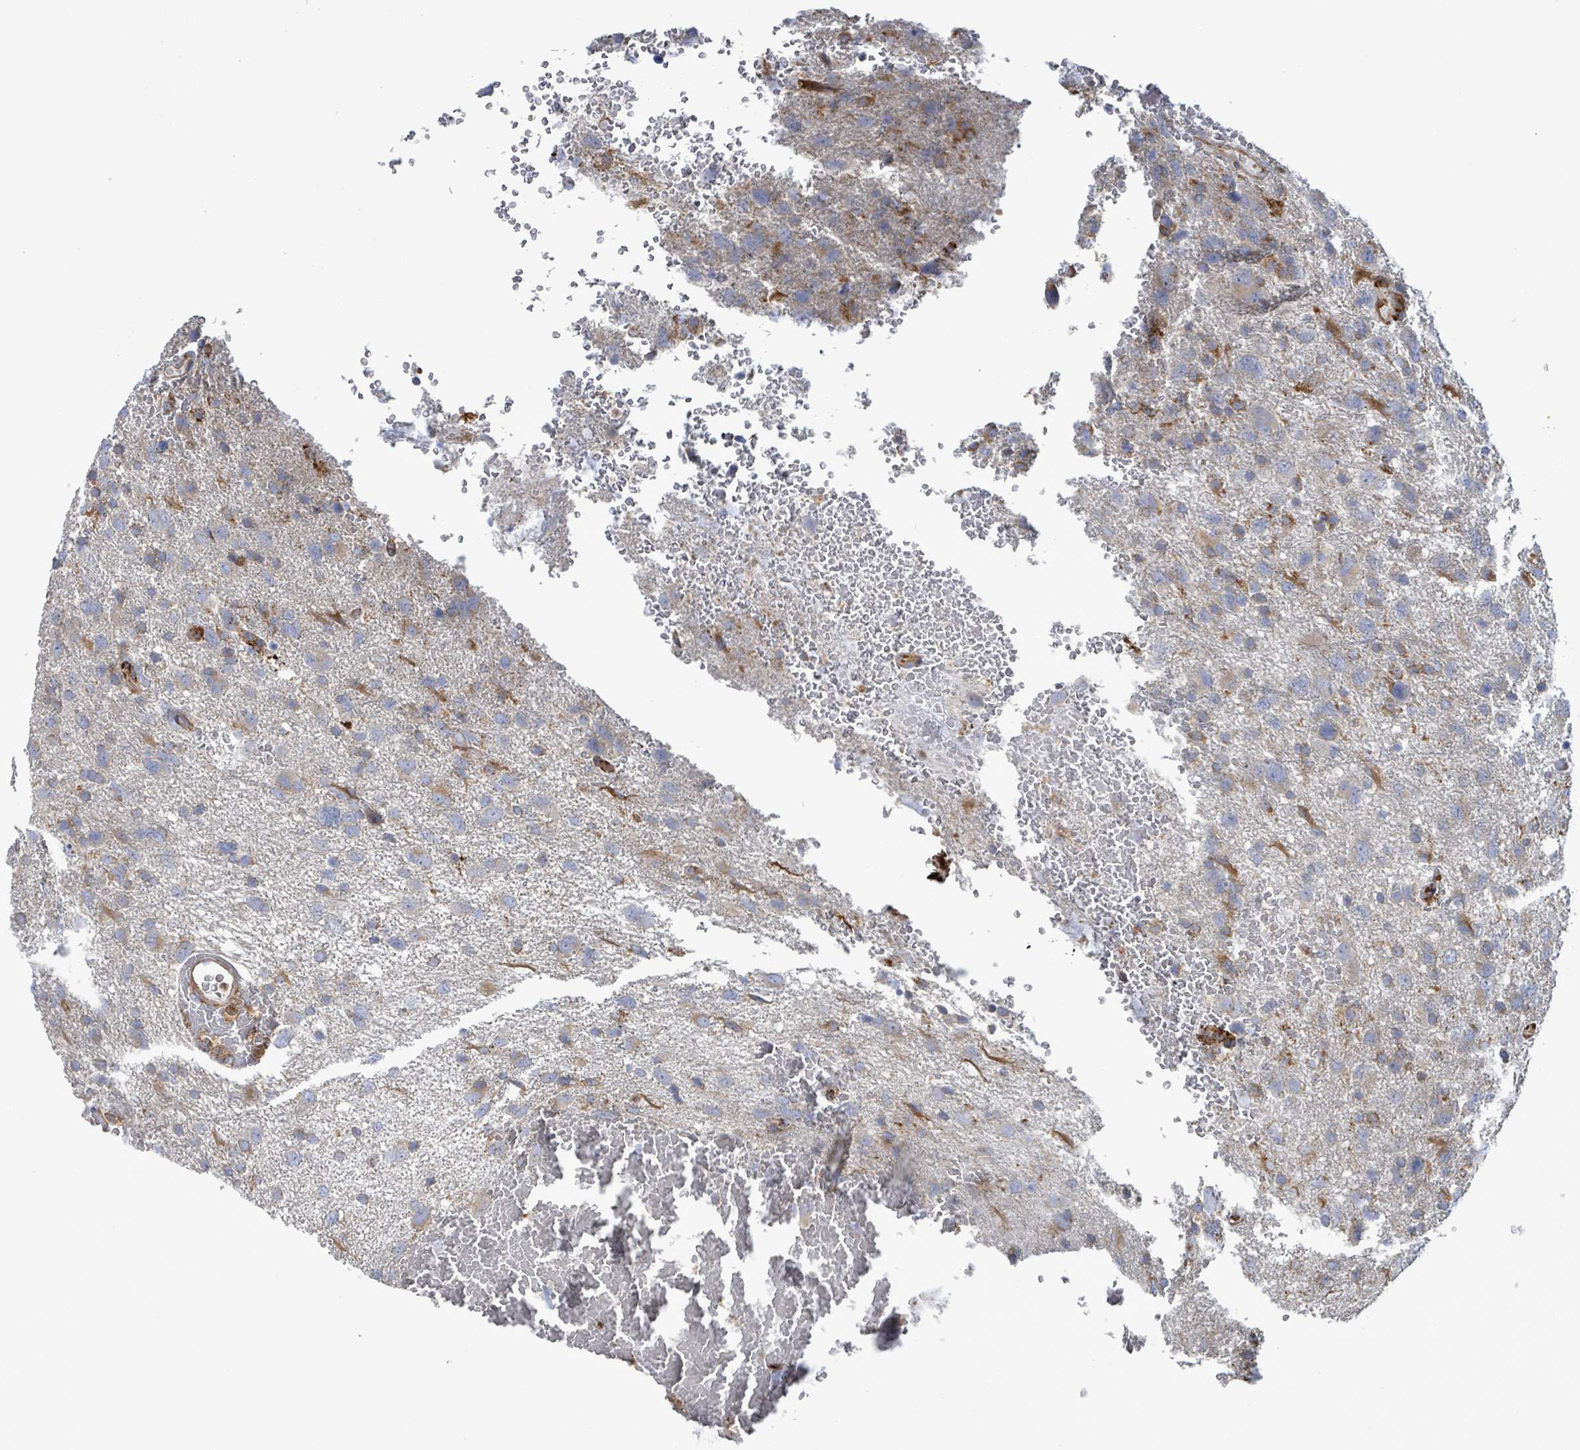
{"staining": {"intensity": "weak", "quantity": "<25%", "location": "cytoplasmic/membranous"}, "tissue": "glioma", "cell_type": "Tumor cells", "image_type": "cancer", "snomed": [{"axis": "morphology", "description": "Glioma, malignant, High grade"}, {"axis": "topography", "description": "Brain"}], "caption": "Malignant high-grade glioma was stained to show a protein in brown. There is no significant staining in tumor cells. (DAB (3,3'-diaminobenzidine) immunohistochemistry (IHC), high magnification).", "gene": "RFPL4A", "patient": {"sex": "male", "age": 61}}